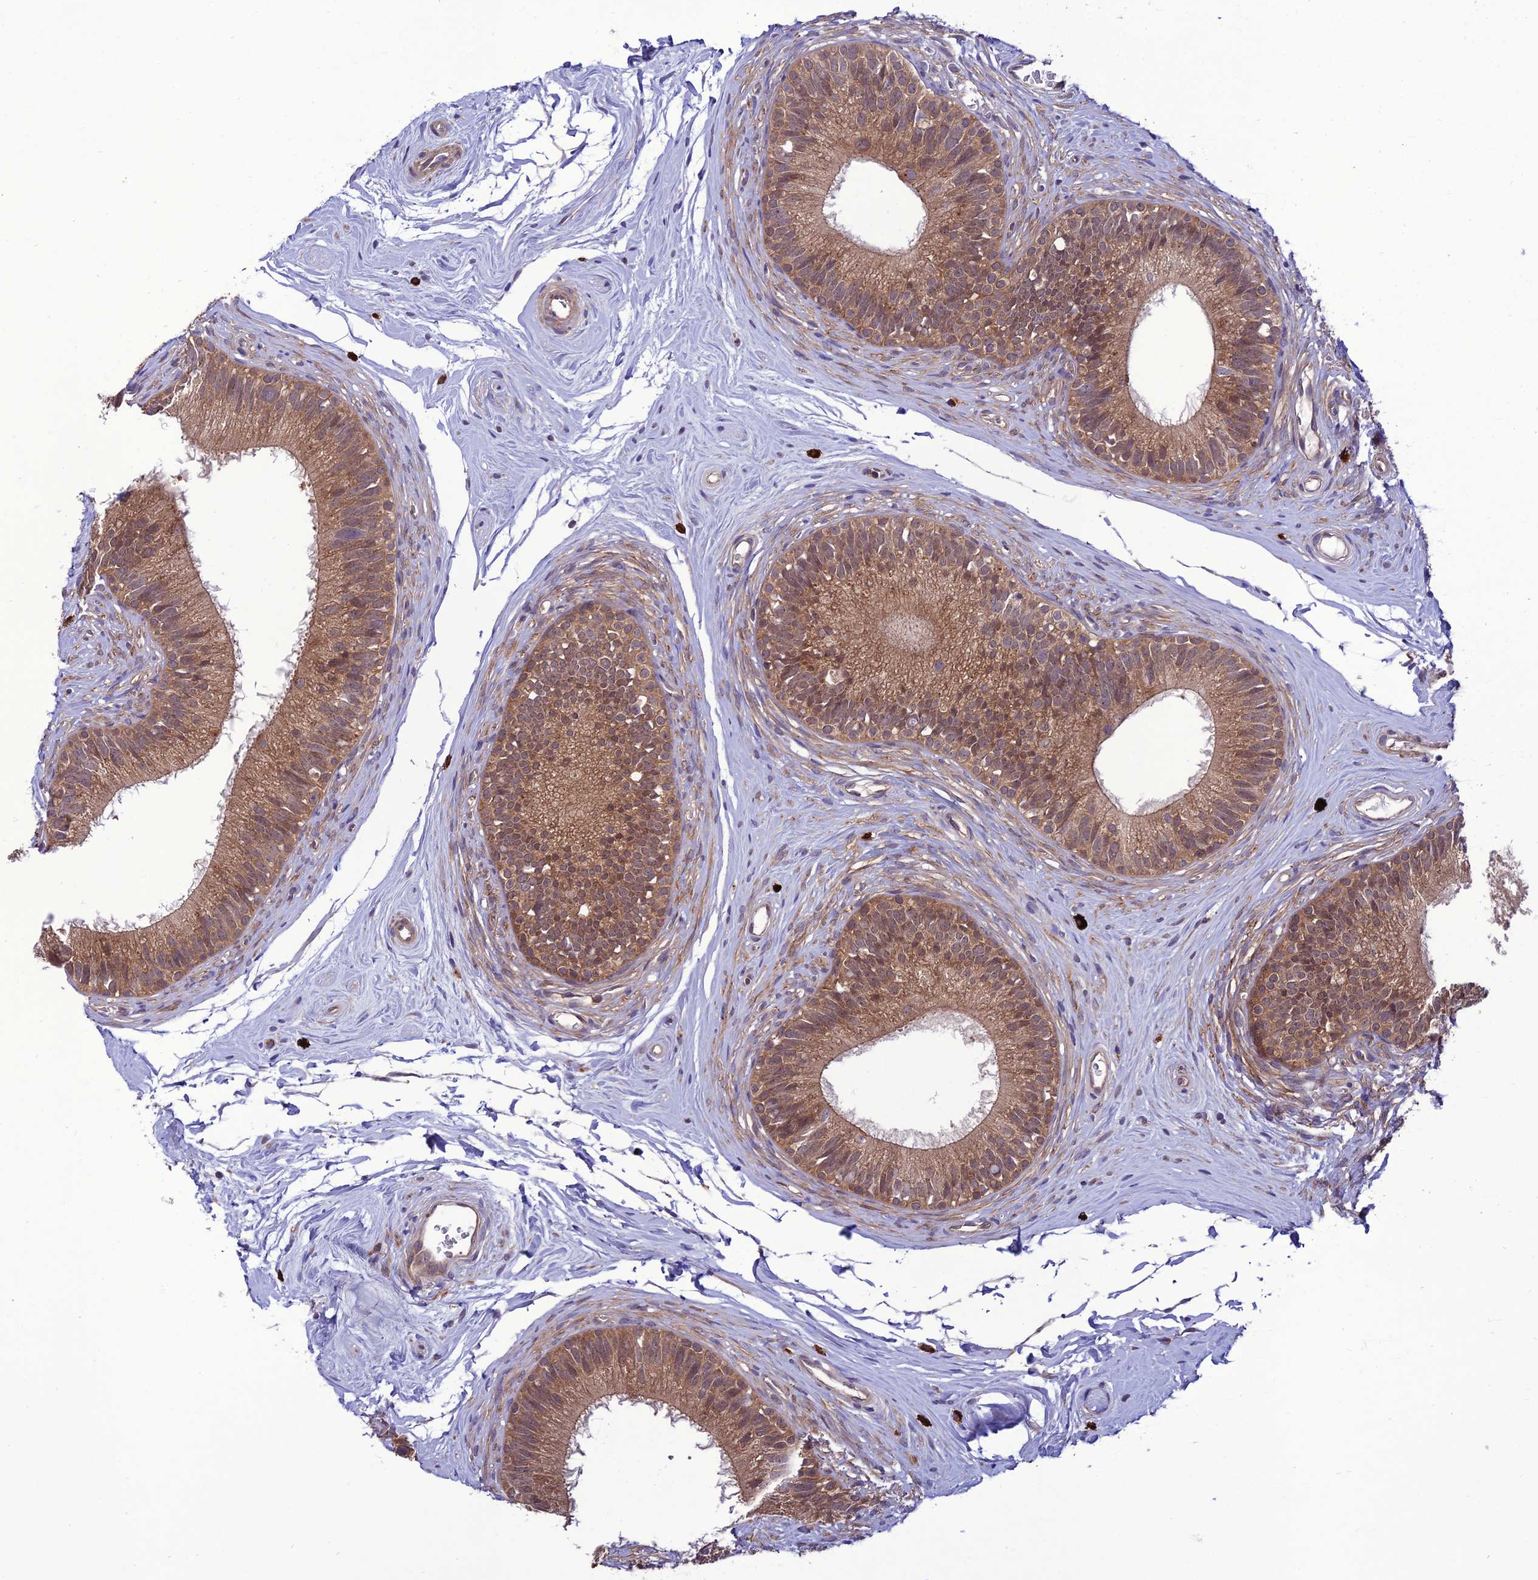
{"staining": {"intensity": "moderate", "quantity": ">75%", "location": "cytoplasmic/membranous"}, "tissue": "epididymis", "cell_type": "Glandular cells", "image_type": "normal", "snomed": [{"axis": "morphology", "description": "Normal tissue, NOS"}, {"axis": "topography", "description": "Epididymis"}], "caption": "Immunohistochemical staining of normal human epididymis reveals >75% levels of moderate cytoplasmic/membranous protein positivity in approximately >75% of glandular cells.", "gene": "PPIL3", "patient": {"sex": "male", "age": 33}}